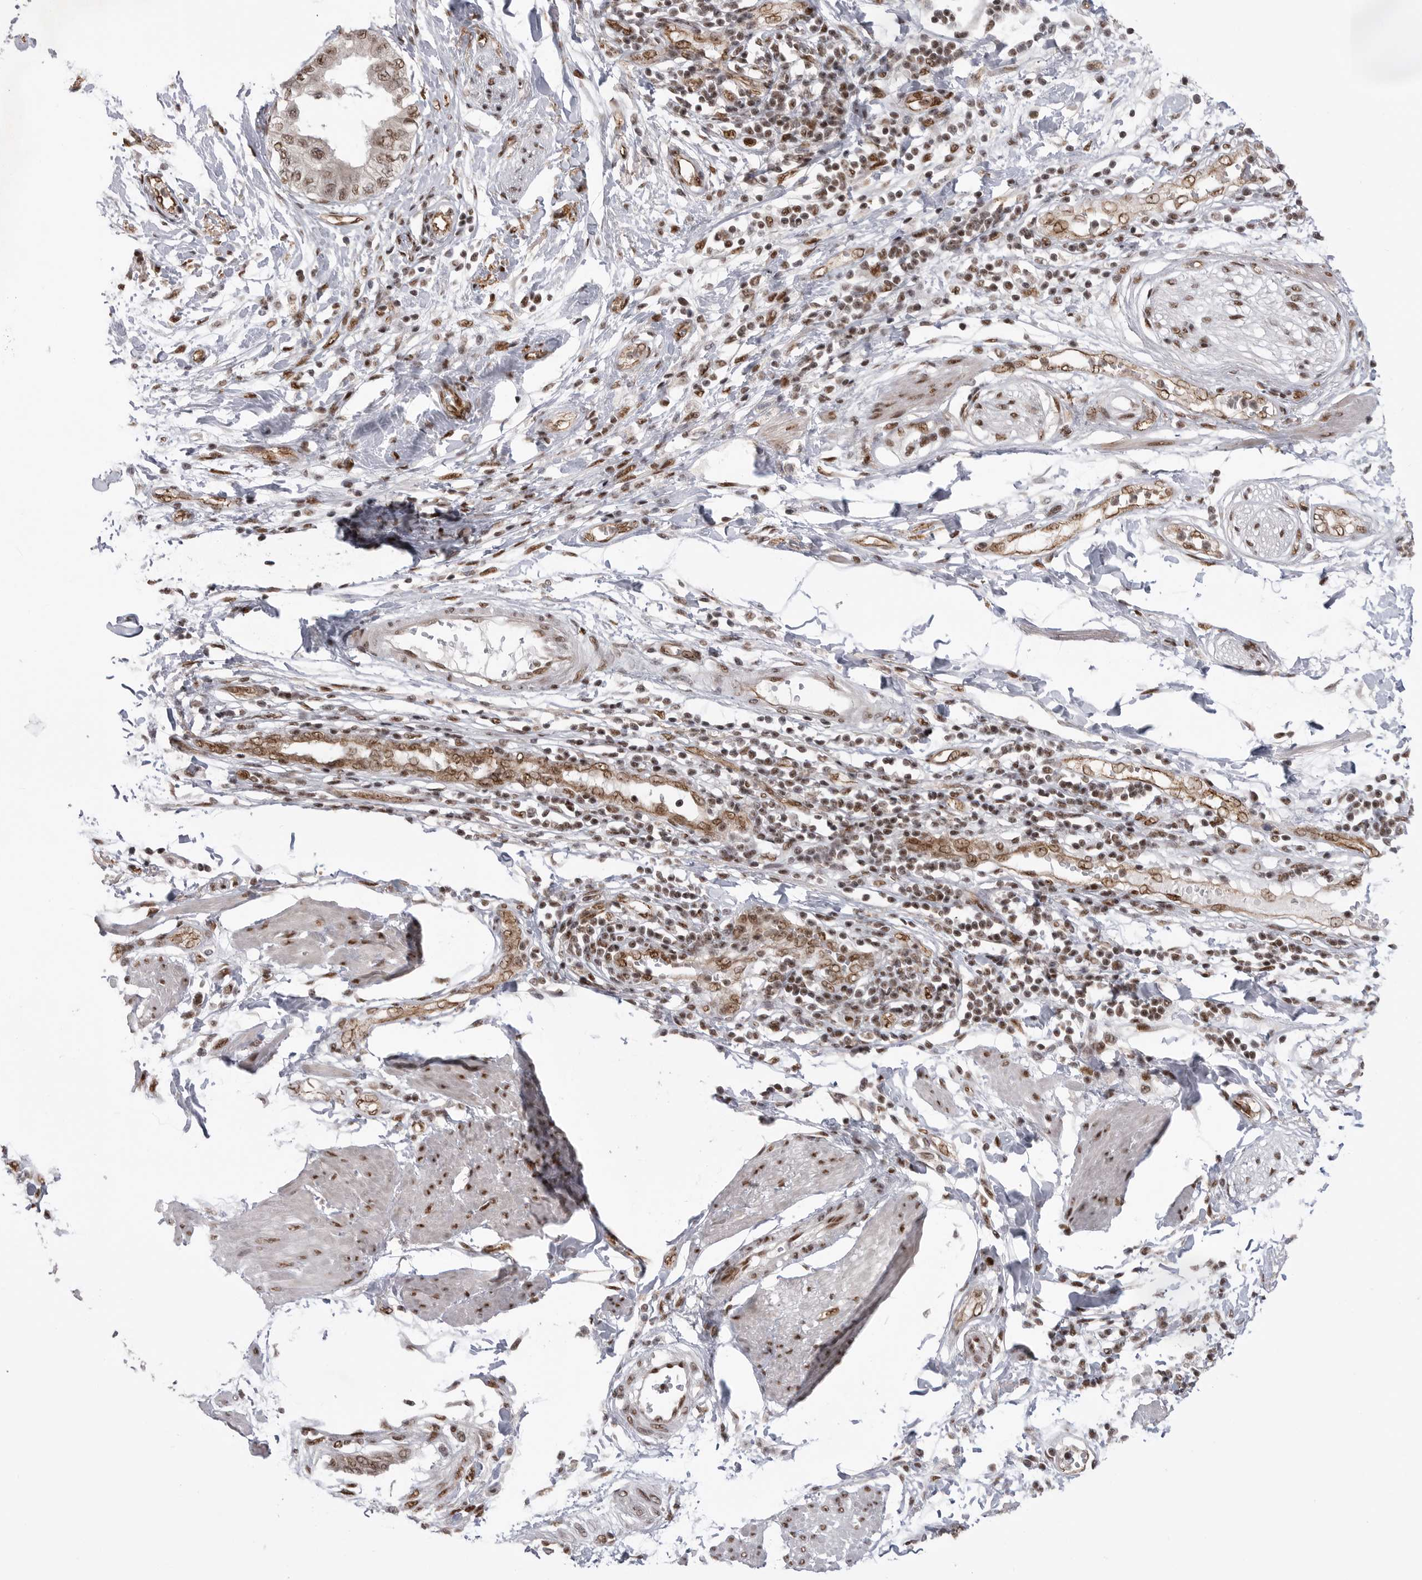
{"staining": {"intensity": "moderate", "quantity": ">75%", "location": "nuclear"}, "tissue": "pancreatic cancer", "cell_type": "Tumor cells", "image_type": "cancer", "snomed": [{"axis": "morphology", "description": "Normal tissue, NOS"}, {"axis": "morphology", "description": "Adenocarcinoma, NOS"}, {"axis": "topography", "description": "Pancreas"}, {"axis": "topography", "description": "Duodenum"}], "caption": "Pancreatic cancer was stained to show a protein in brown. There is medium levels of moderate nuclear staining in about >75% of tumor cells.", "gene": "PPP1R8", "patient": {"sex": "female", "age": 60}}